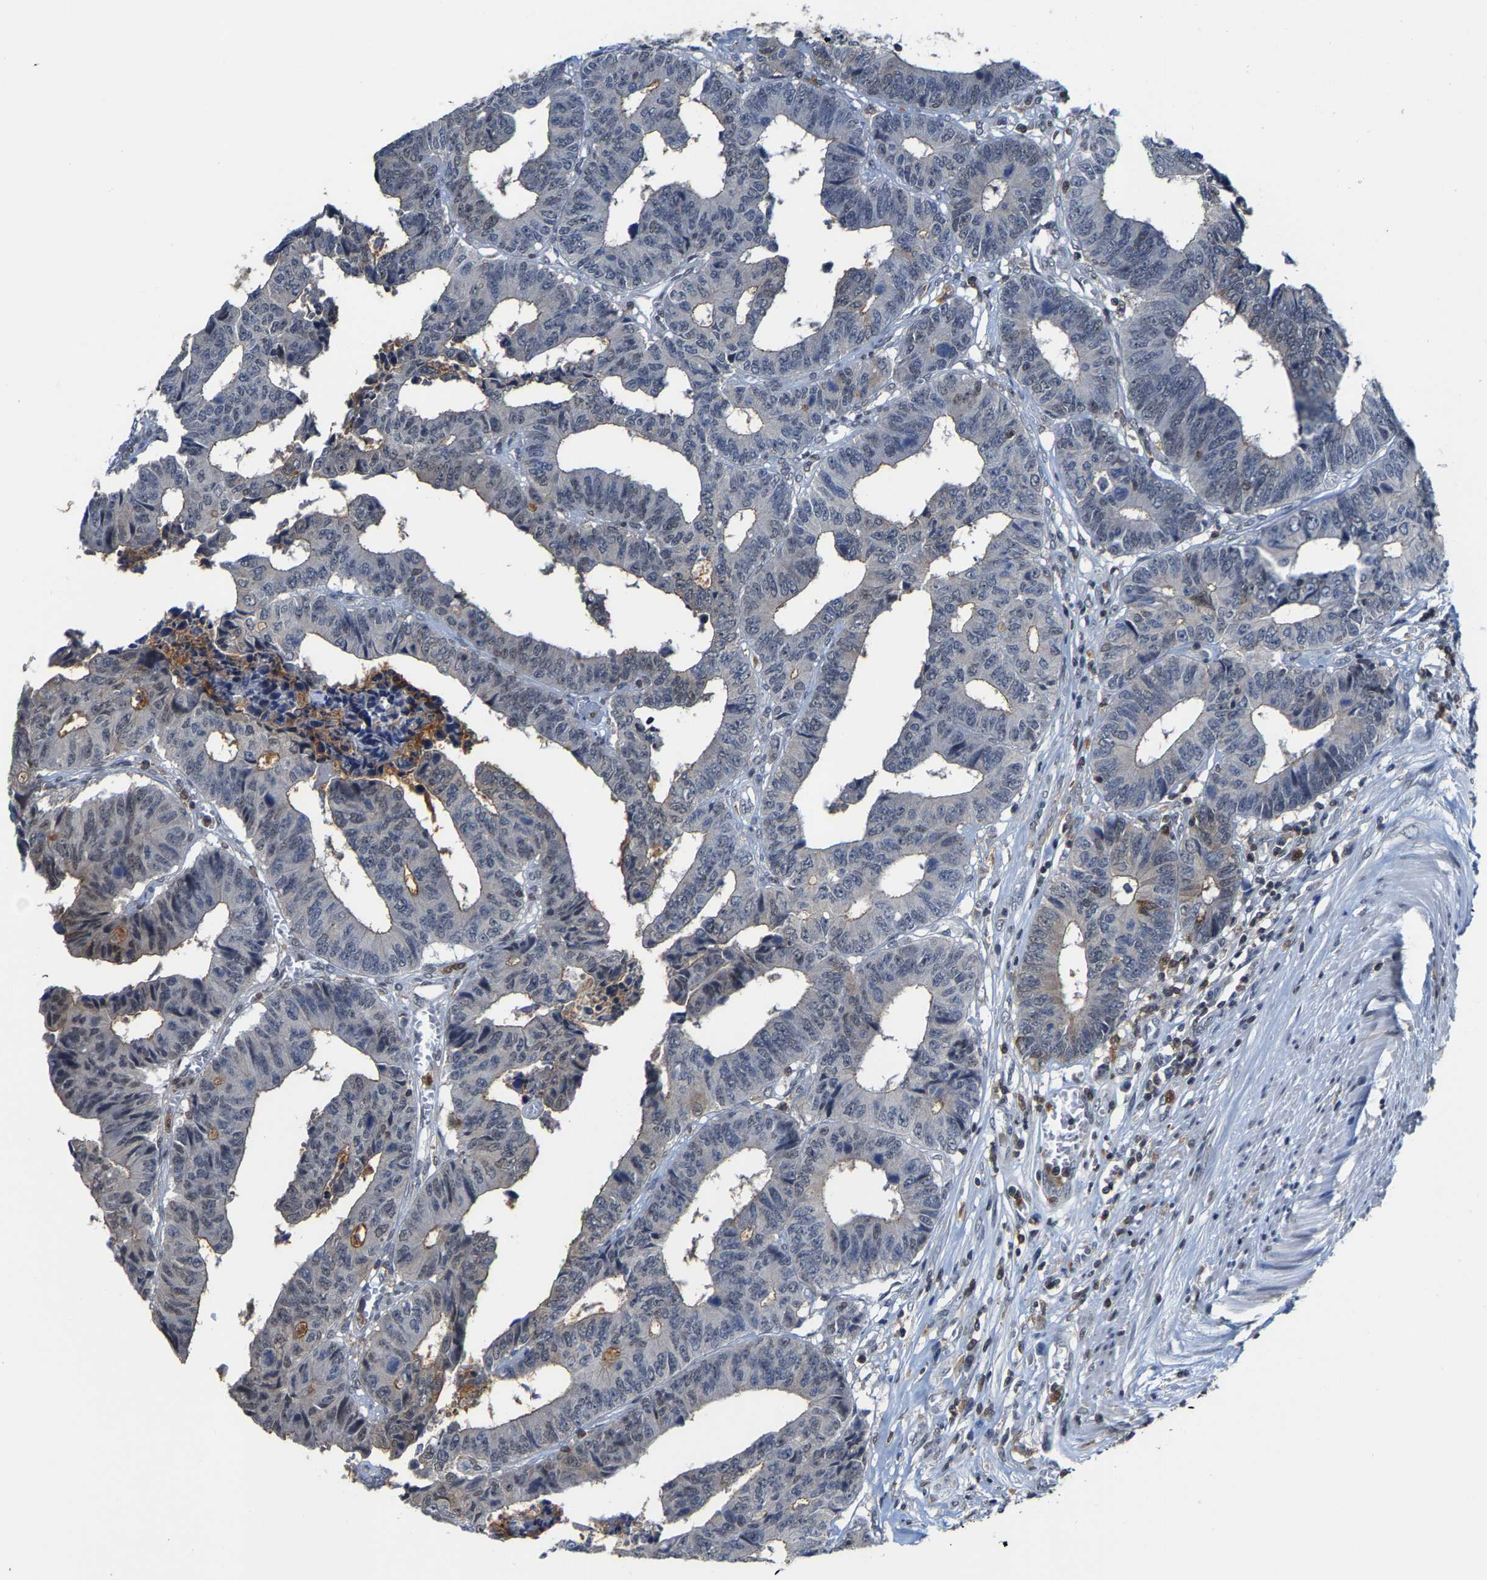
{"staining": {"intensity": "negative", "quantity": "none", "location": "none"}, "tissue": "colorectal cancer", "cell_type": "Tumor cells", "image_type": "cancer", "snomed": [{"axis": "morphology", "description": "Adenocarcinoma, NOS"}, {"axis": "topography", "description": "Rectum"}], "caption": "DAB (3,3'-diaminobenzidine) immunohistochemical staining of human colorectal cancer (adenocarcinoma) reveals no significant positivity in tumor cells. Nuclei are stained in blue.", "gene": "FGD3", "patient": {"sex": "male", "age": 84}}